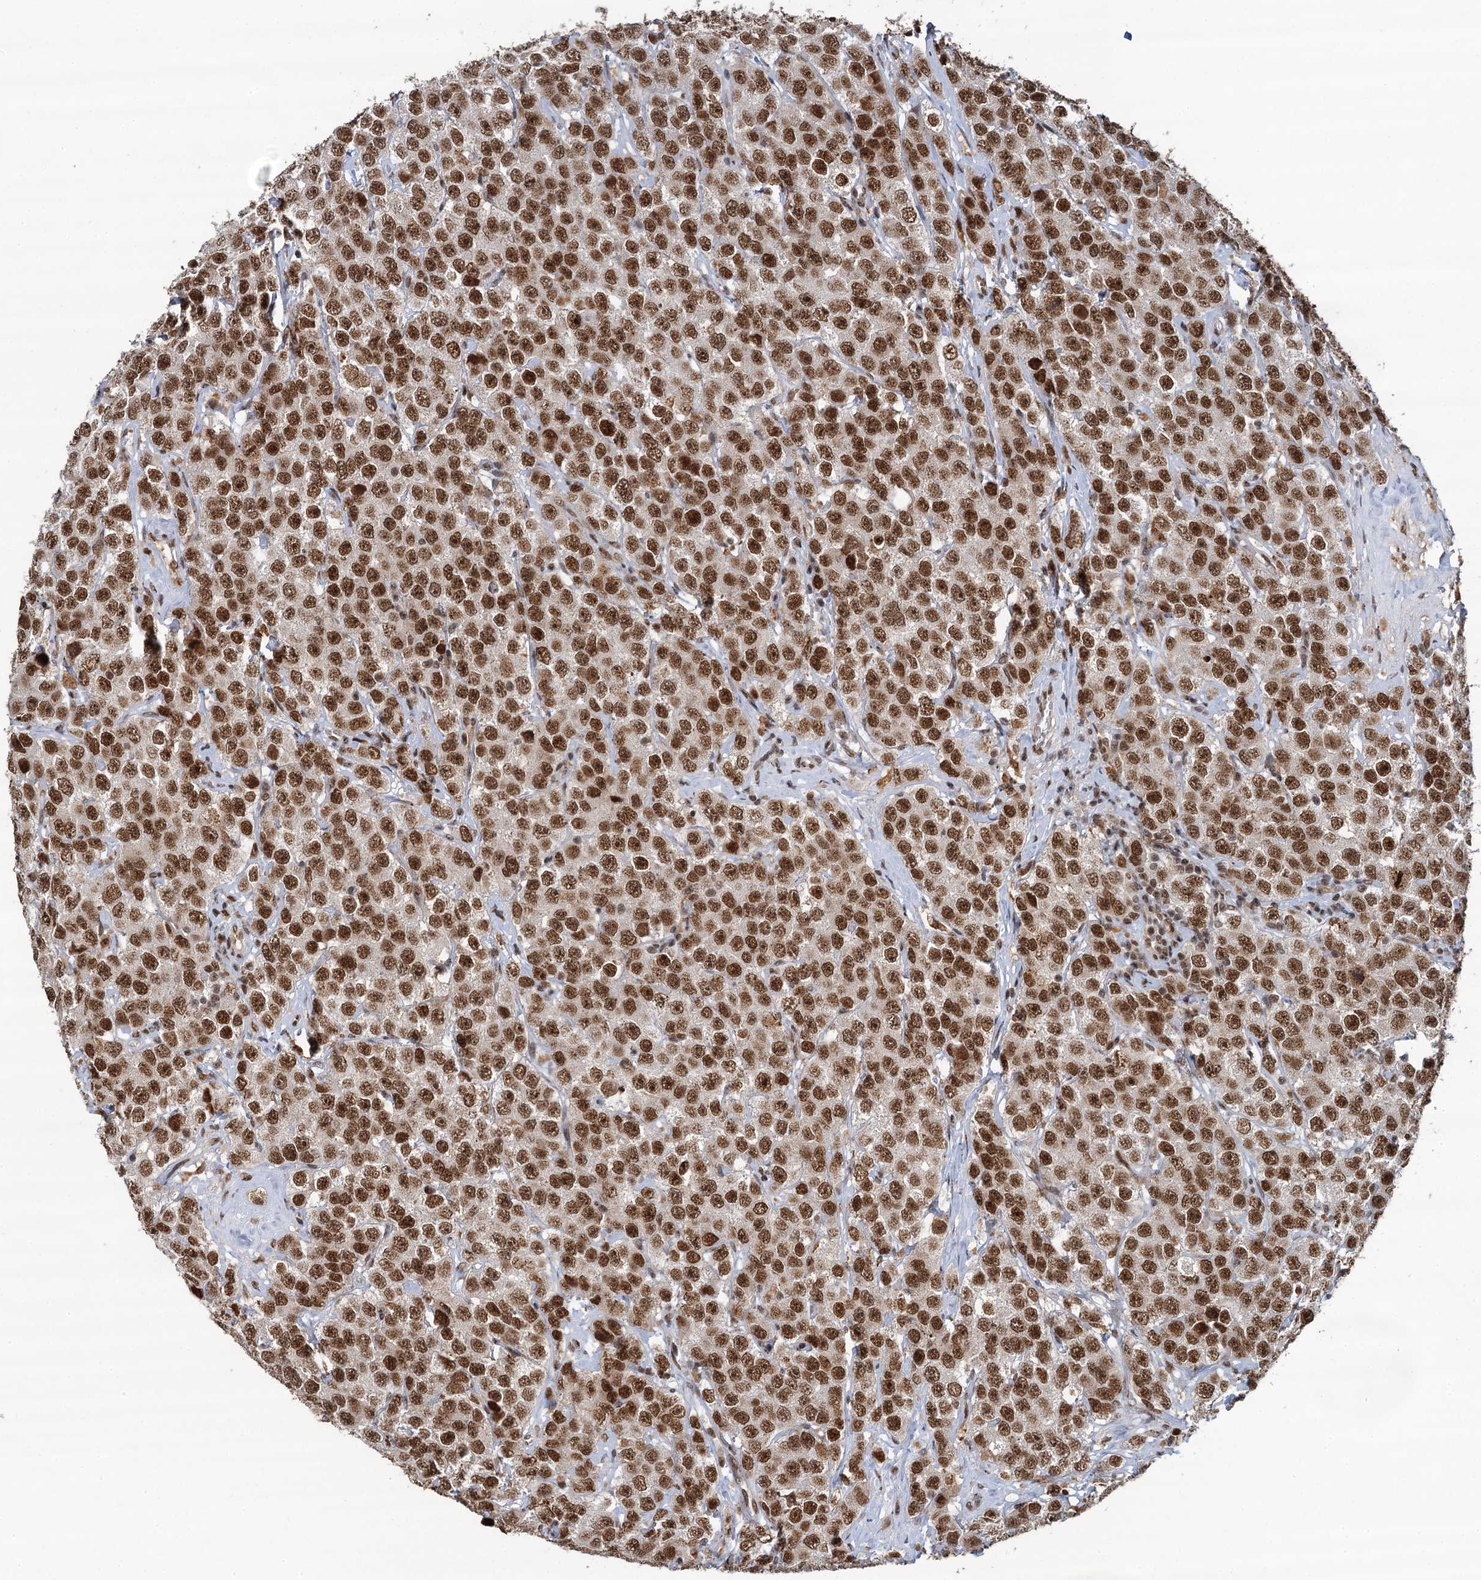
{"staining": {"intensity": "strong", "quantity": ">75%", "location": "nuclear"}, "tissue": "testis cancer", "cell_type": "Tumor cells", "image_type": "cancer", "snomed": [{"axis": "morphology", "description": "Seminoma, NOS"}, {"axis": "topography", "description": "Testis"}], "caption": "About >75% of tumor cells in human testis seminoma demonstrate strong nuclear protein expression as visualized by brown immunohistochemical staining.", "gene": "PPHLN1", "patient": {"sex": "male", "age": 28}}